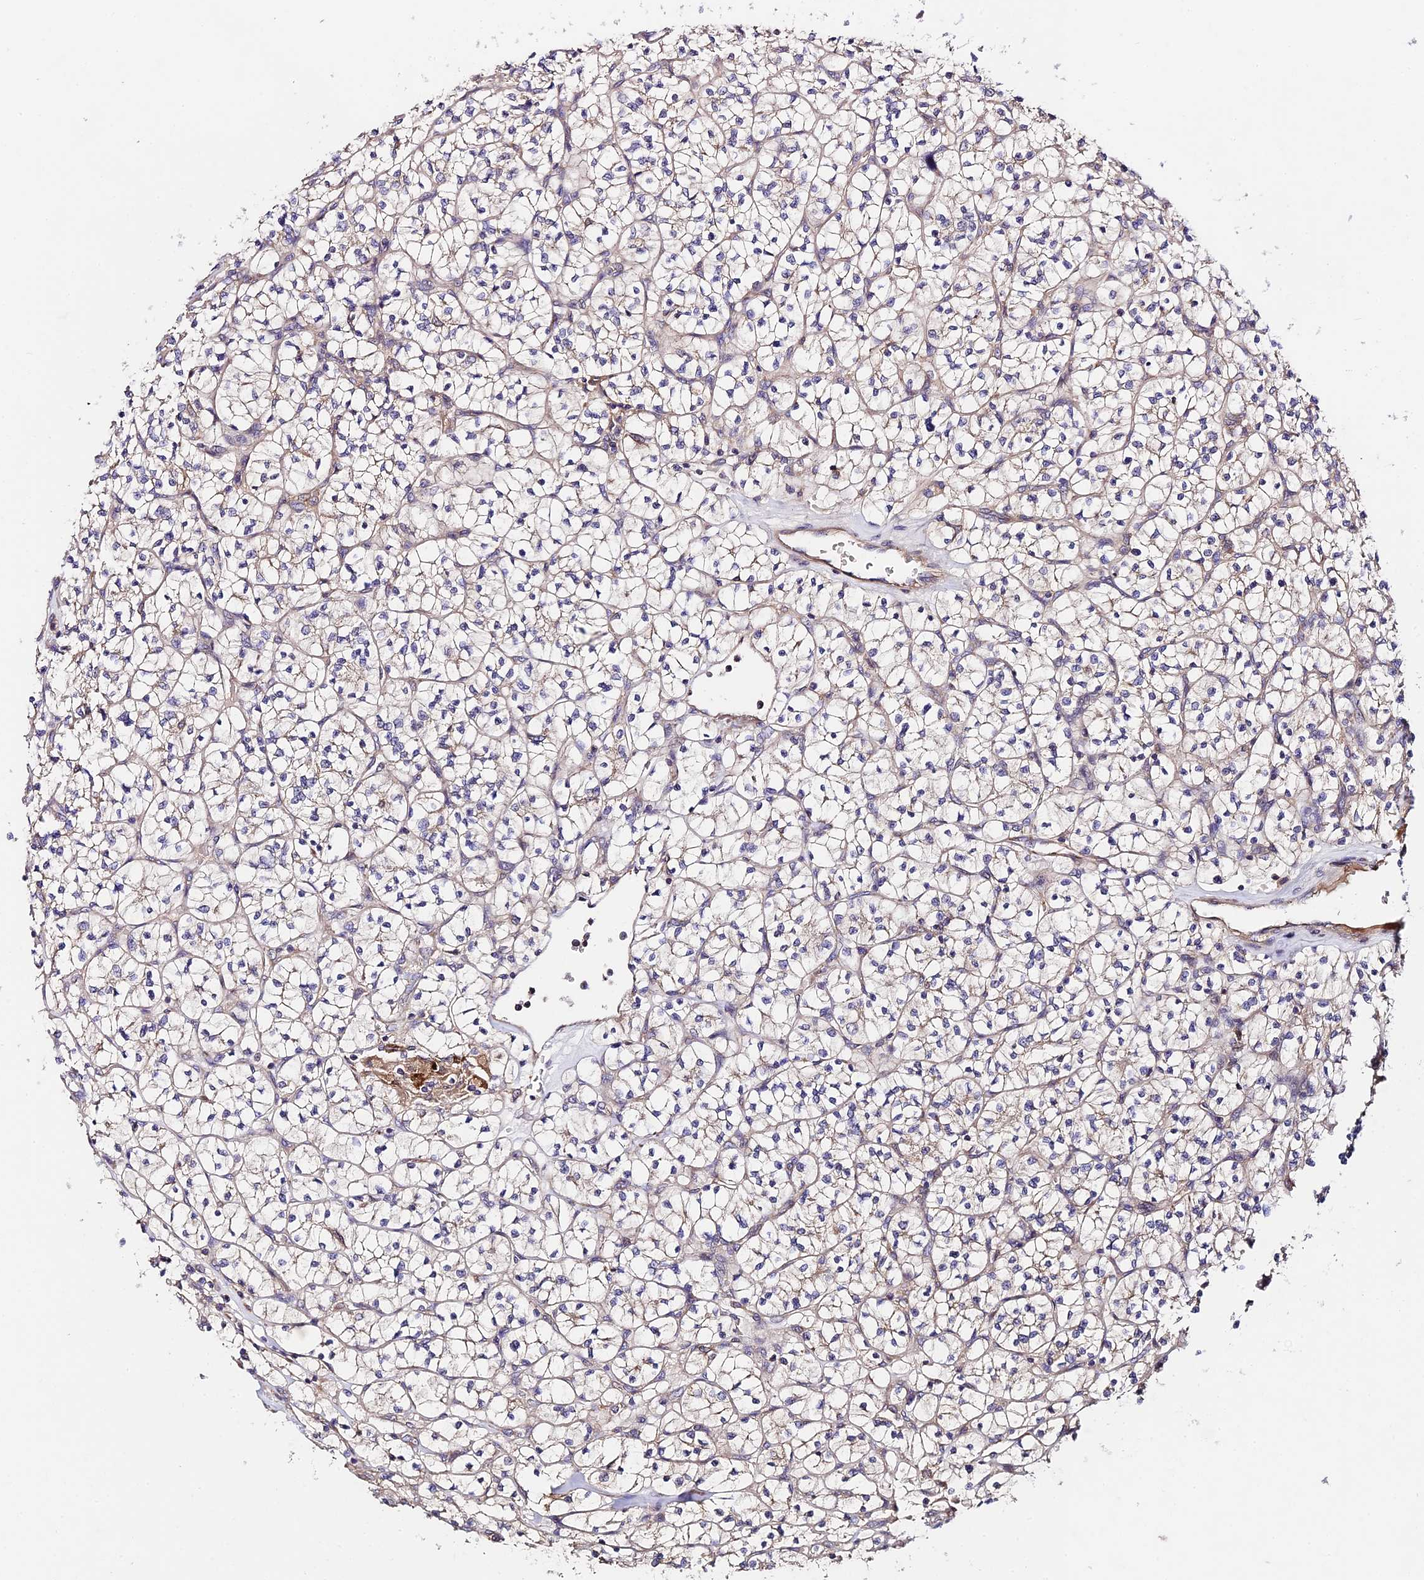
{"staining": {"intensity": "weak", "quantity": "<25%", "location": "cytoplasmic/membranous"}, "tissue": "renal cancer", "cell_type": "Tumor cells", "image_type": "cancer", "snomed": [{"axis": "morphology", "description": "Adenocarcinoma, NOS"}, {"axis": "topography", "description": "Kidney"}], "caption": "This histopathology image is of renal cancer stained with immunohistochemistry to label a protein in brown with the nuclei are counter-stained blue. There is no expression in tumor cells. (DAB (3,3'-diaminobenzidine) immunohistochemistry visualized using brightfield microscopy, high magnification).", "gene": "C3orf20", "patient": {"sex": "female", "age": 64}}